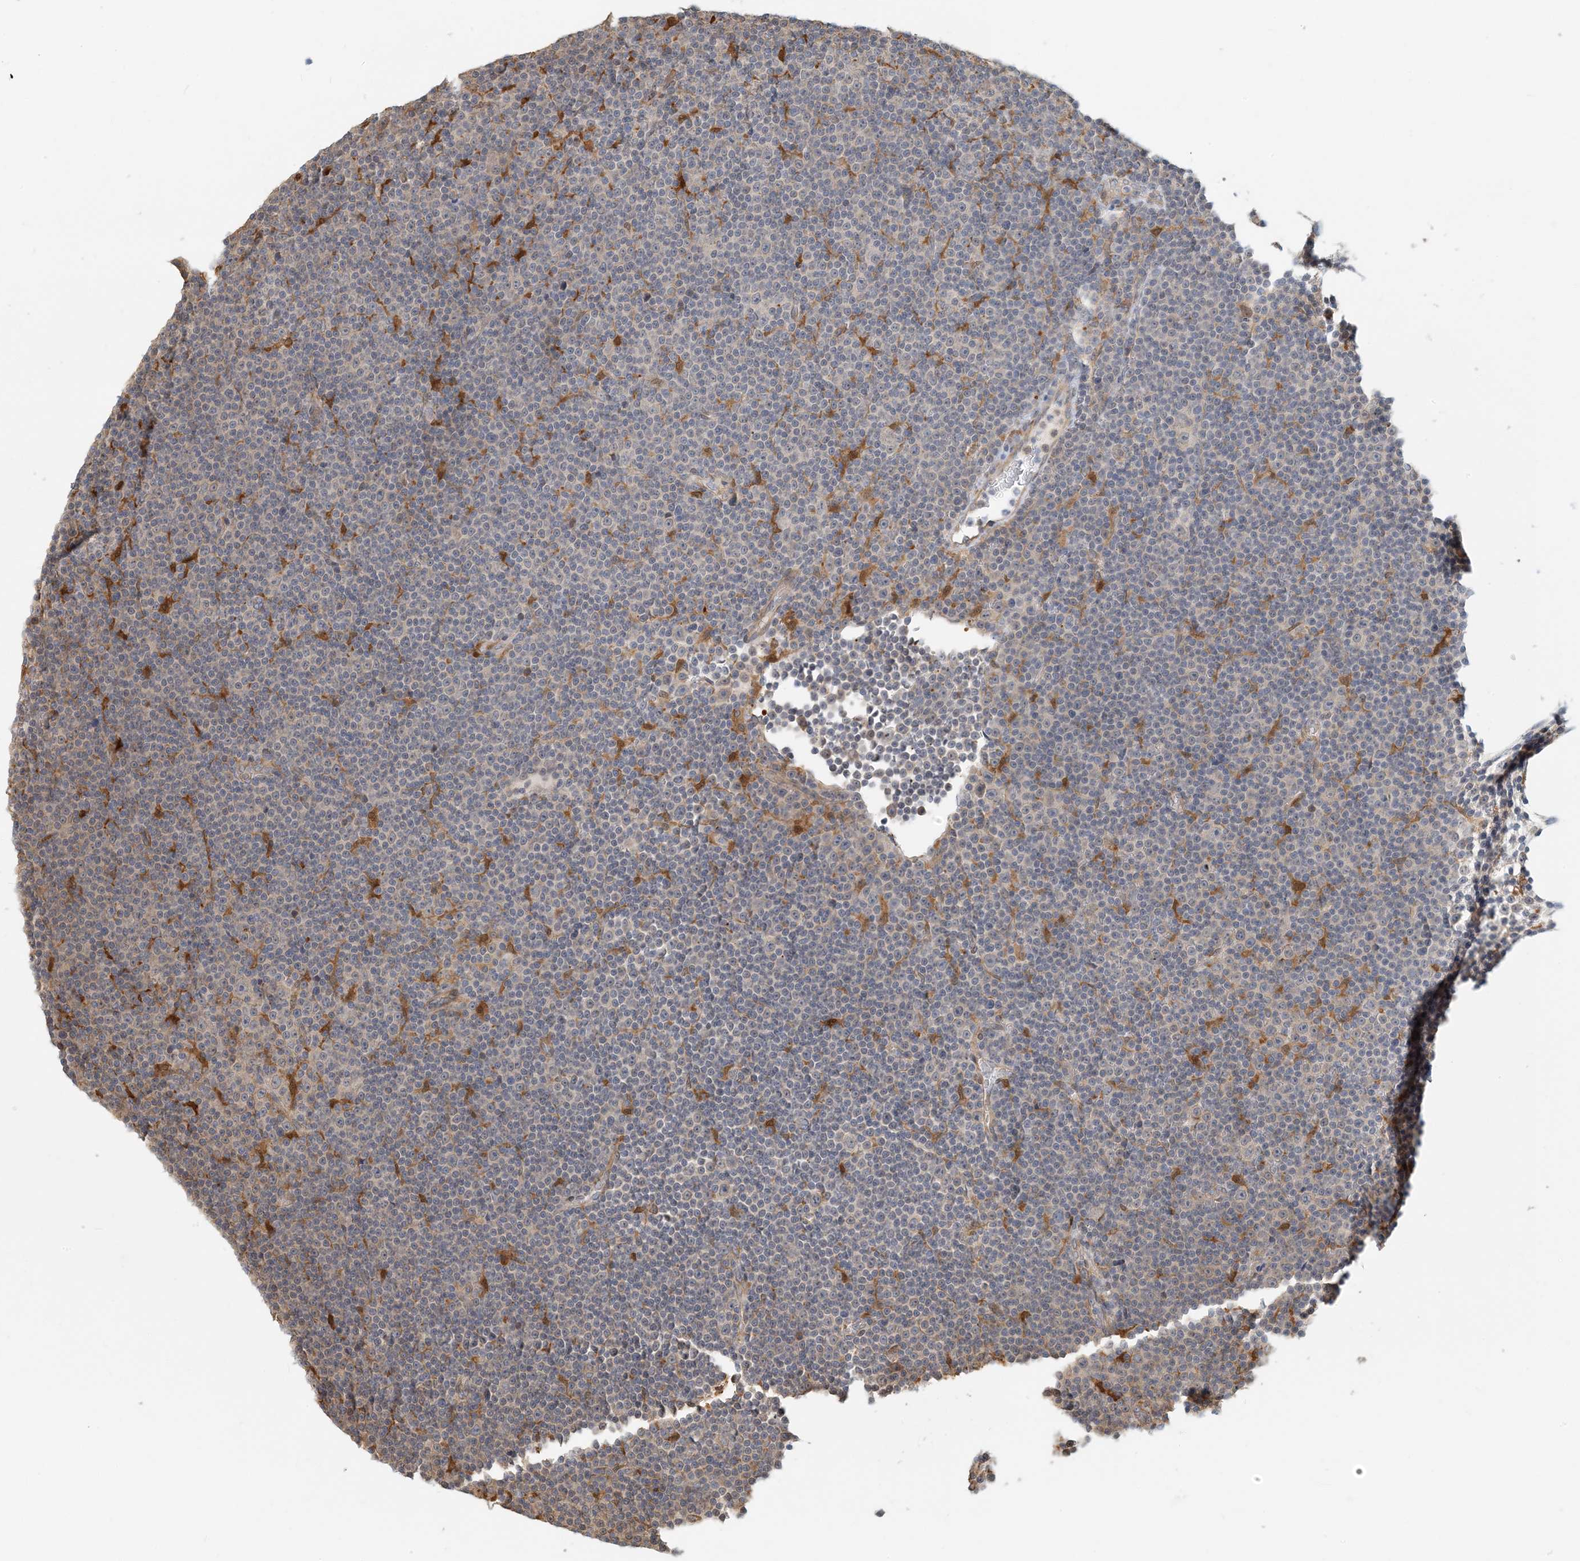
{"staining": {"intensity": "negative", "quantity": "none", "location": "none"}, "tissue": "lymphoma", "cell_type": "Tumor cells", "image_type": "cancer", "snomed": [{"axis": "morphology", "description": "Malignant lymphoma, non-Hodgkin's type, Low grade"}, {"axis": "topography", "description": "Lymph node"}], "caption": "This is an immunohistochemistry photomicrograph of human lymphoma. There is no staining in tumor cells.", "gene": "HNMT", "patient": {"sex": "female", "age": 67}}